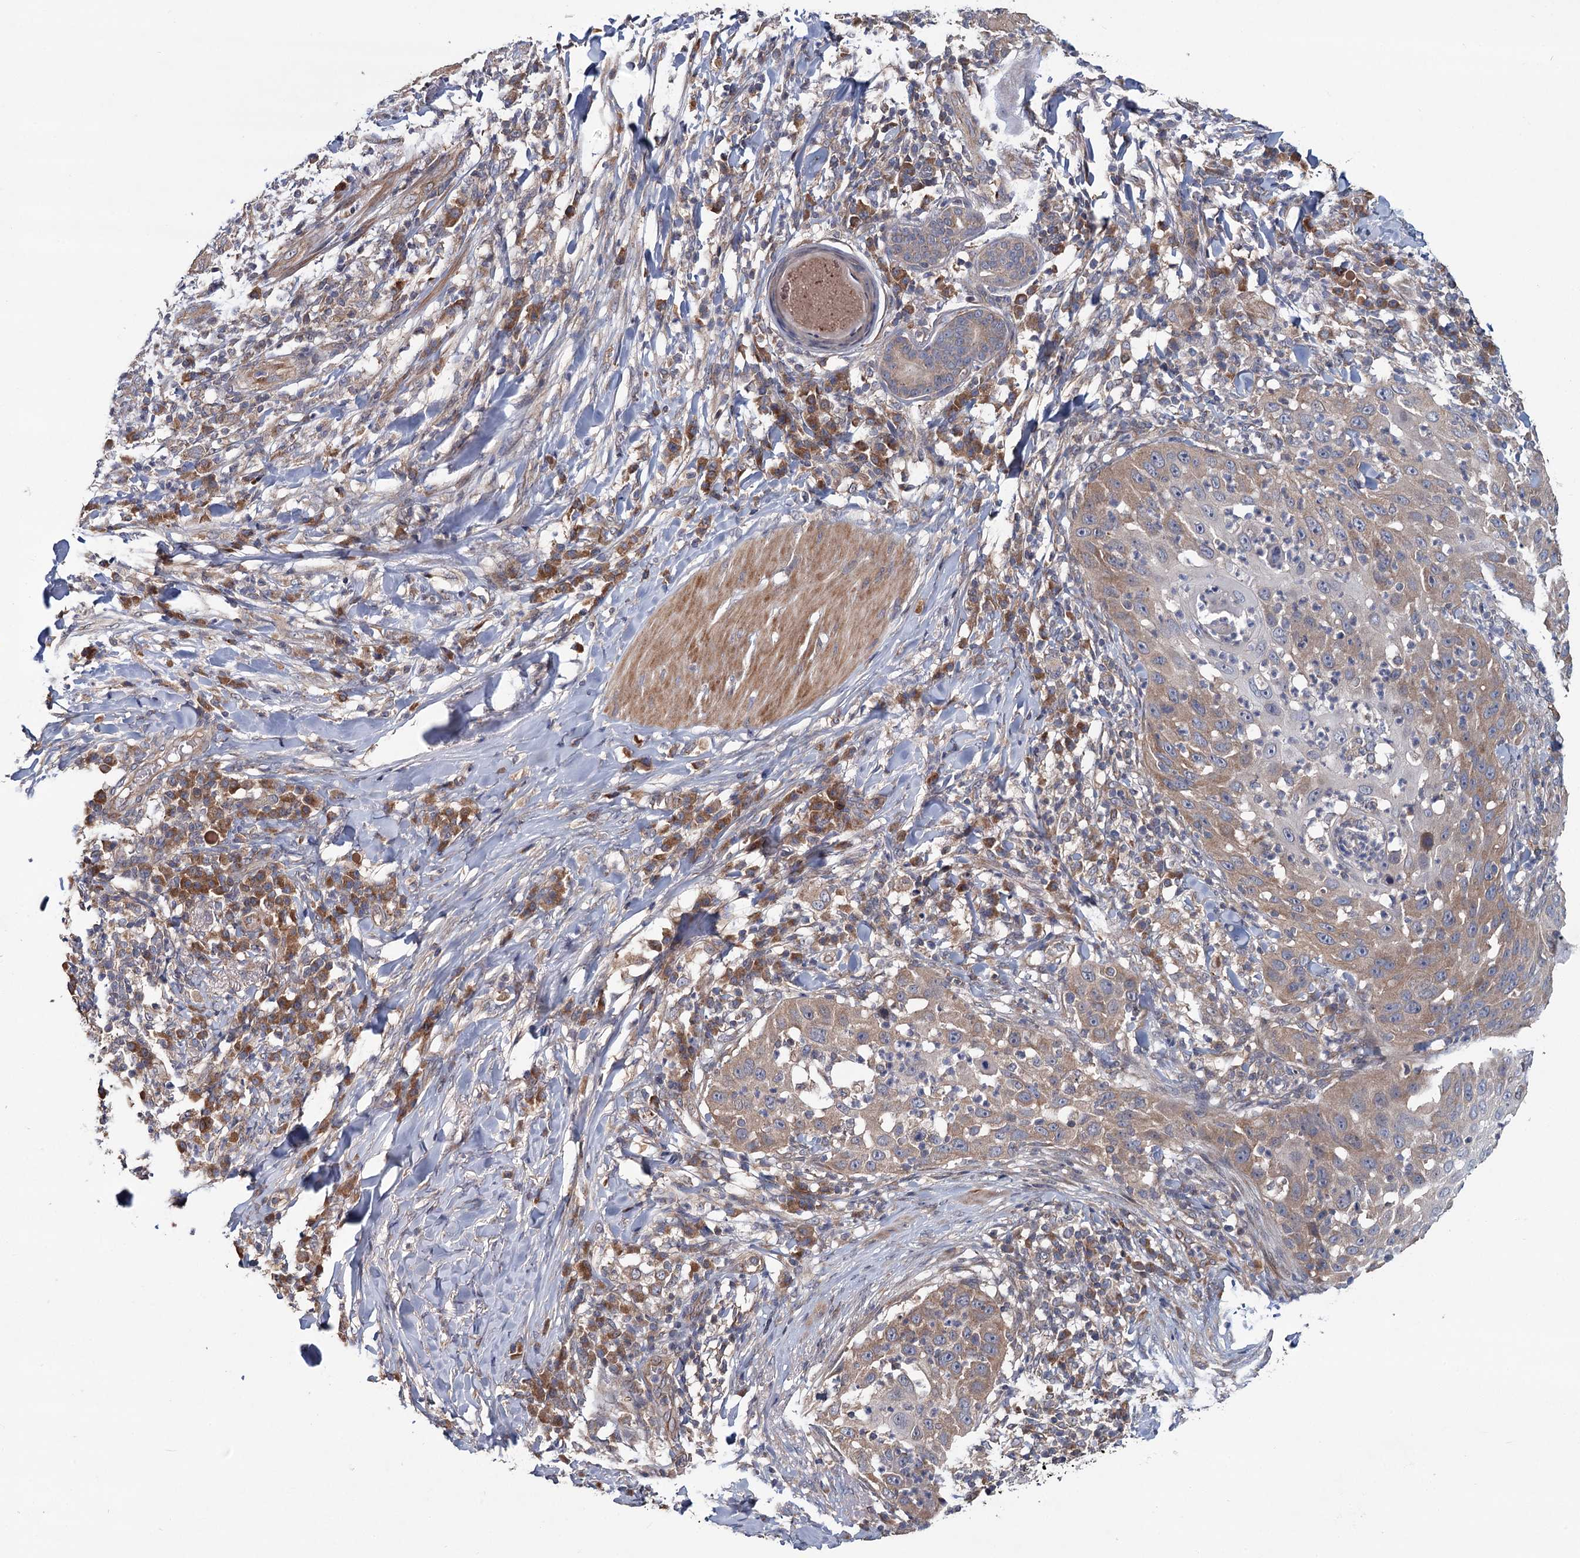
{"staining": {"intensity": "weak", "quantity": "25%-75%", "location": "cytoplasmic/membranous"}, "tissue": "skin cancer", "cell_type": "Tumor cells", "image_type": "cancer", "snomed": [{"axis": "morphology", "description": "Squamous cell carcinoma, NOS"}, {"axis": "topography", "description": "Skin"}], "caption": "Protein analysis of skin cancer (squamous cell carcinoma) tissue displays weak cytoplasmic/membranous positivity in approximately 25%-75% of tumor cells.", "gene": "MTRR", "patient": {"sex": "female", "age": 44}}